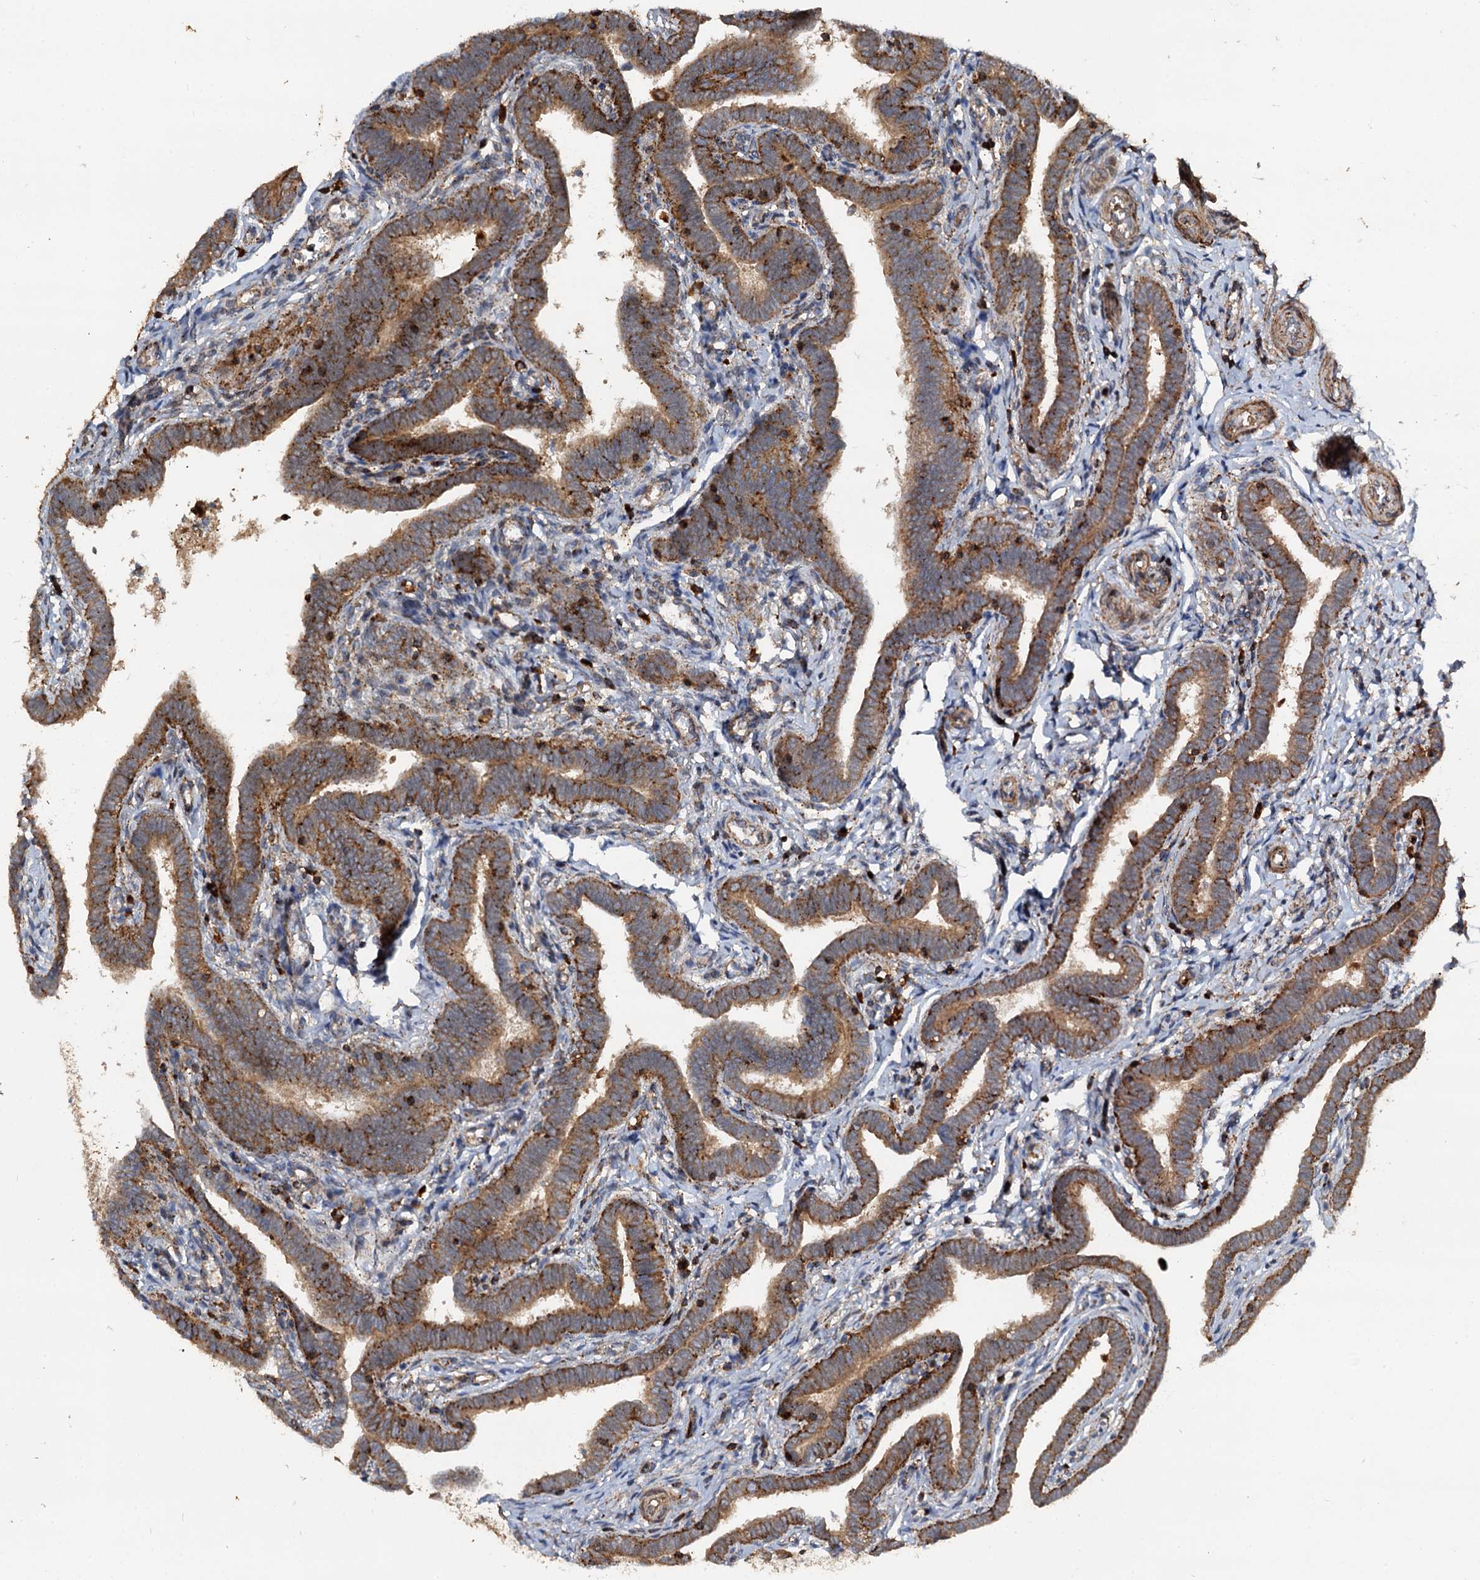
{"staining": {"intensity": "strong", "quantity": ">75%", "location": "cytoplasmic/membranous"}, "tissue": "fallopian tube", "cell_type": "Glandular cells", "image_type": "normal", "snomed": [{"axis": "morphology", "description": "Normal tissue, NOS"}, {"axis": "topography", "description": "Fallopian tube"}], "caption": "A high-resolution photomicrograph shows IHC staining of unremarkable fallopian tube, which demonstrates strong cytoplasmic/membranous positivity in about >75% of glandular cells. (Brightfield microscopy of DAB IHC at high magnification).", "gene": "WDR73", "patient": {"sex": "female", "age": 36}}